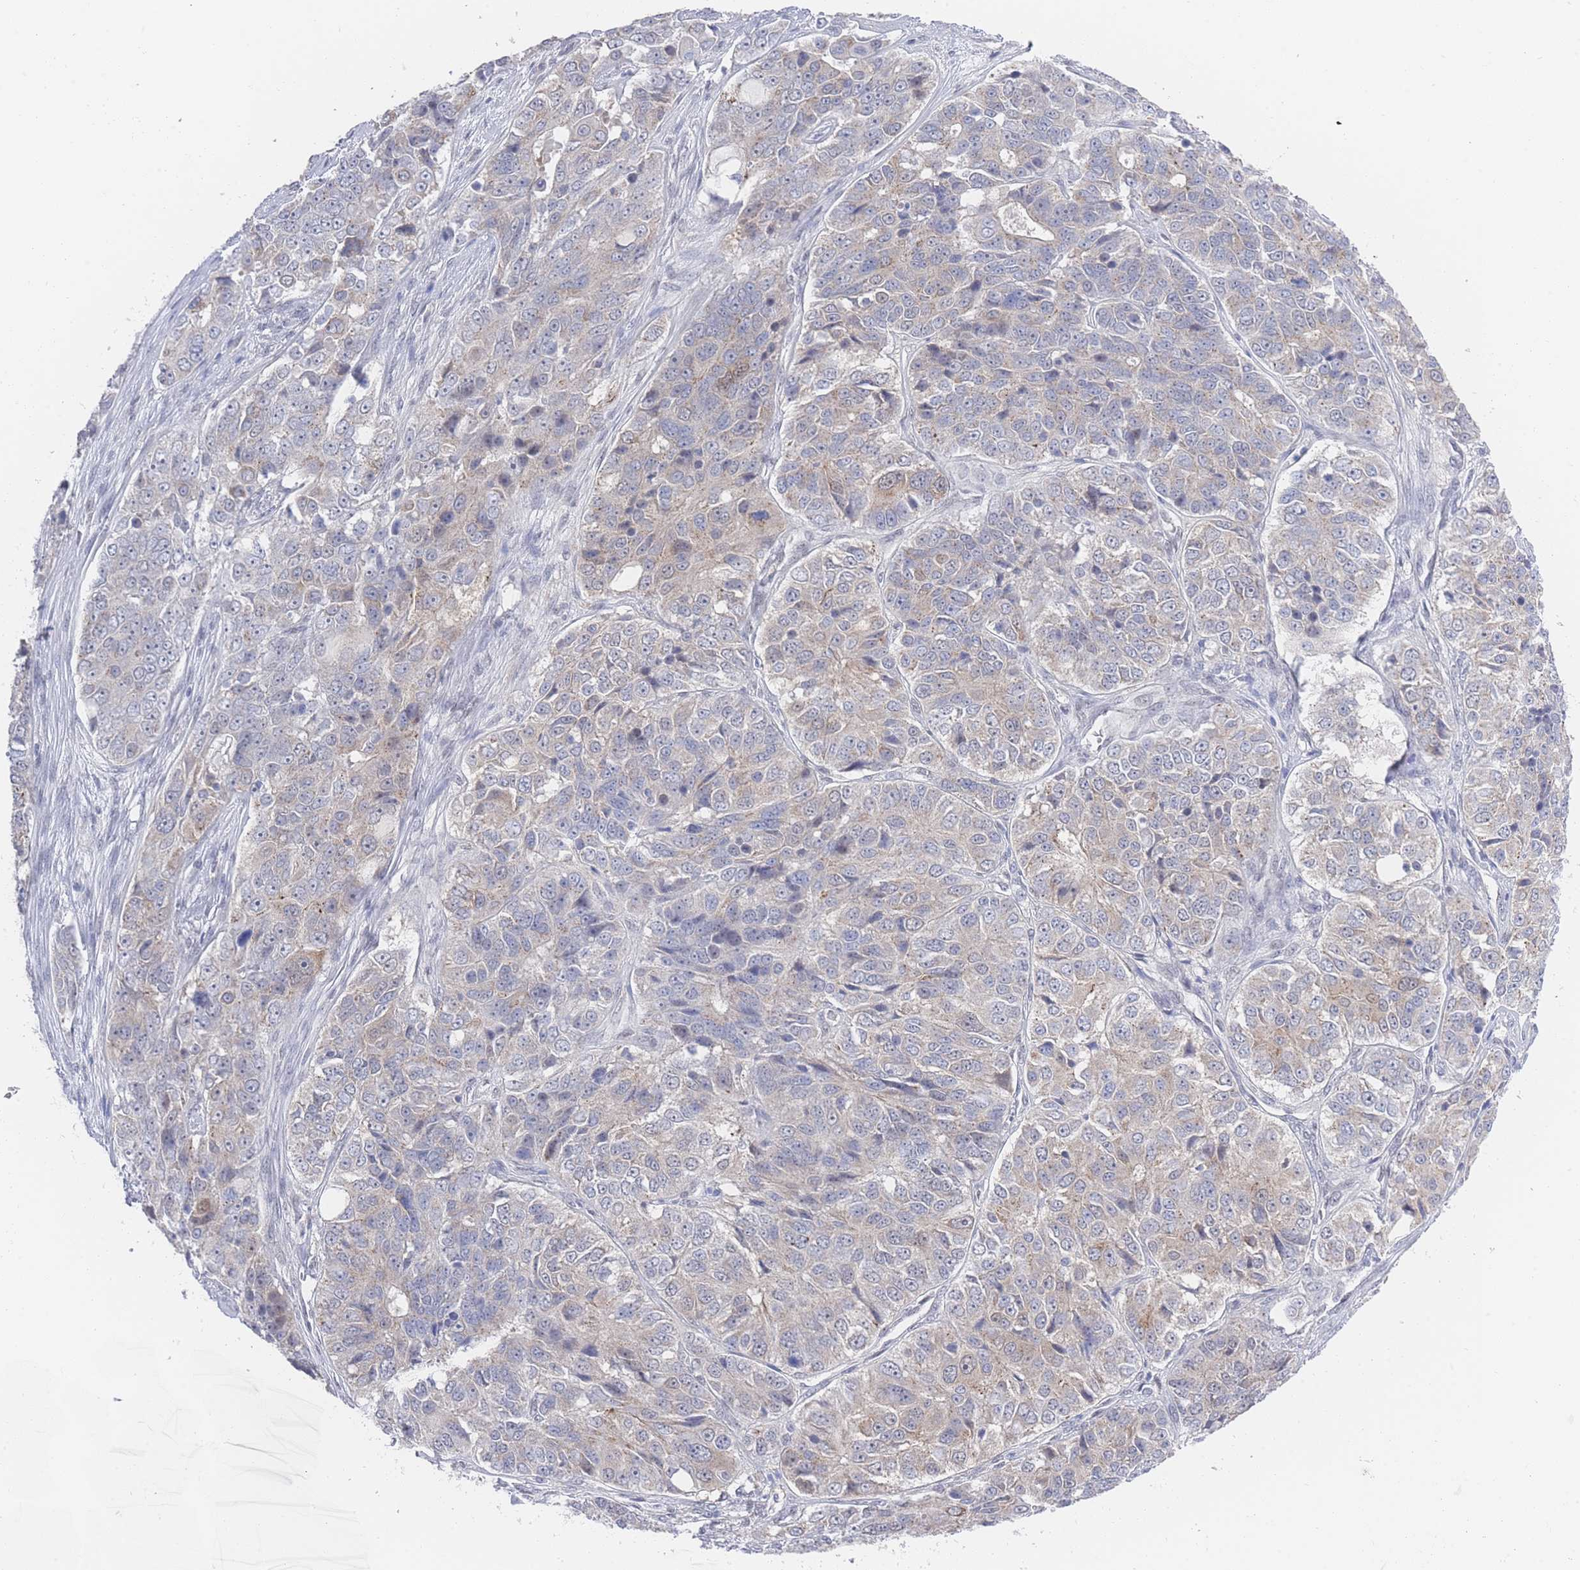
{"staining": {"intensity": "weak", "quantity": "25%-75%", "location": "cytoplasmic/membranous"}, "tissue": "ovarian cancer", "cell_type": "Tumor cells", "image_type": "cancer", "snomed": [{"axis": "morphology", "description": "Carcinoma, endometroid"}, {"axis": "topography", "description": "Ovary"}], "caption": "A micrograph of human ovarian cancer stained for a protein shows weak cytoplasmic/membranous brown staining in tumor cells.", "gene": "ZNF142", "patient": {"sex": "female", "age": 51}}